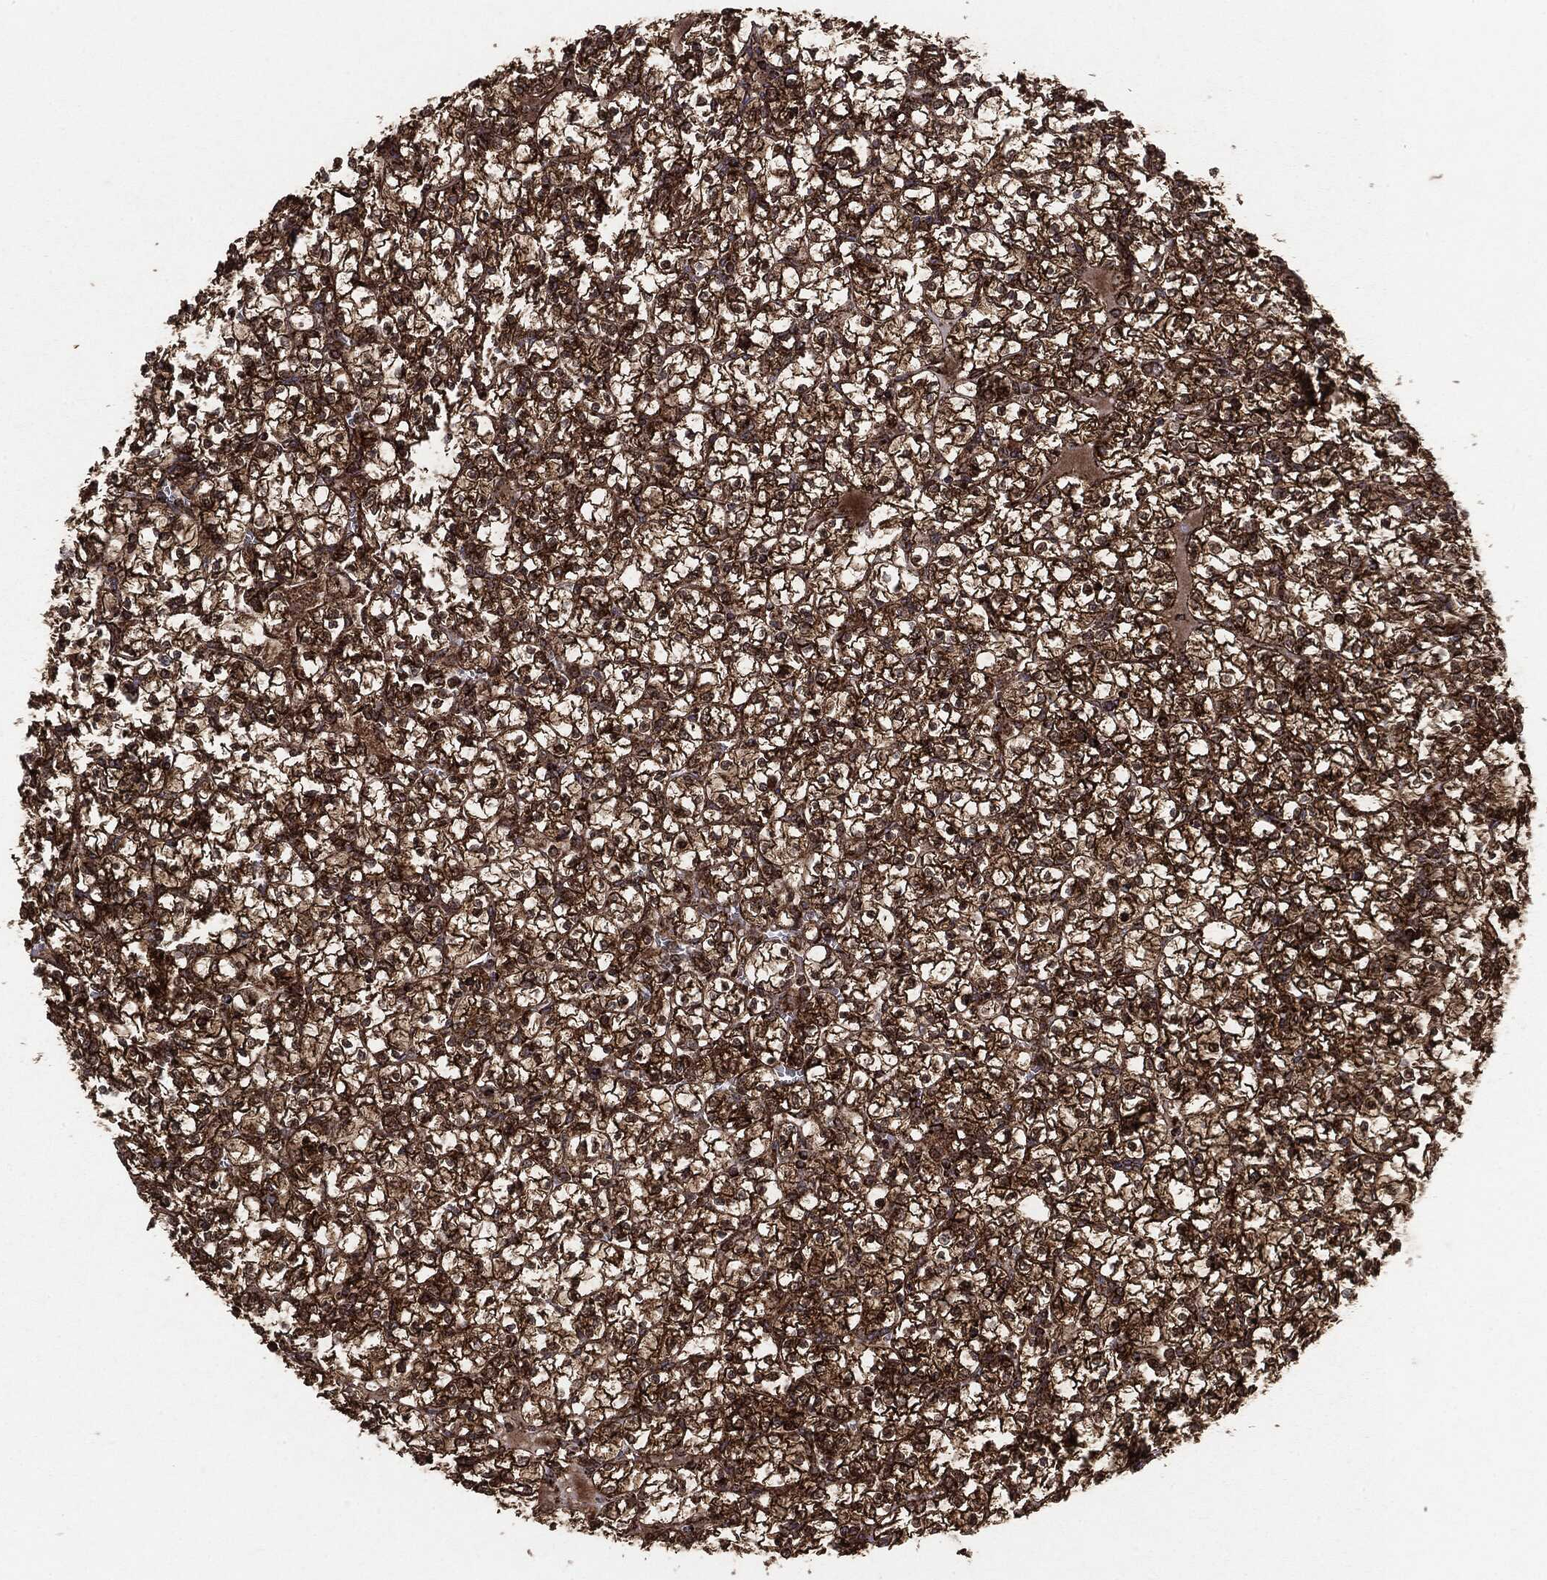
{"staining": {"intensity": "strong", "quantity": ">75%", "location": "cytoplasmic/membranous"}, "tissue": "renal cancer", "cell_type": "Tumor cells", "image_type": "cancer", "snomed": [{"axis": "morphology", "description": "Adenocarcinoma, NOS"}, {"axis": "topography", "description": "Kidney"}], "caption": "Approximately >75% of tumor cells in renal cancer exhibit strong cytoplasmic/membranous protein positivity as visualized by brown immunohistochemical staining.", "gene": "MAP2K1", "patient": {"sex": "female", "age": 89}}